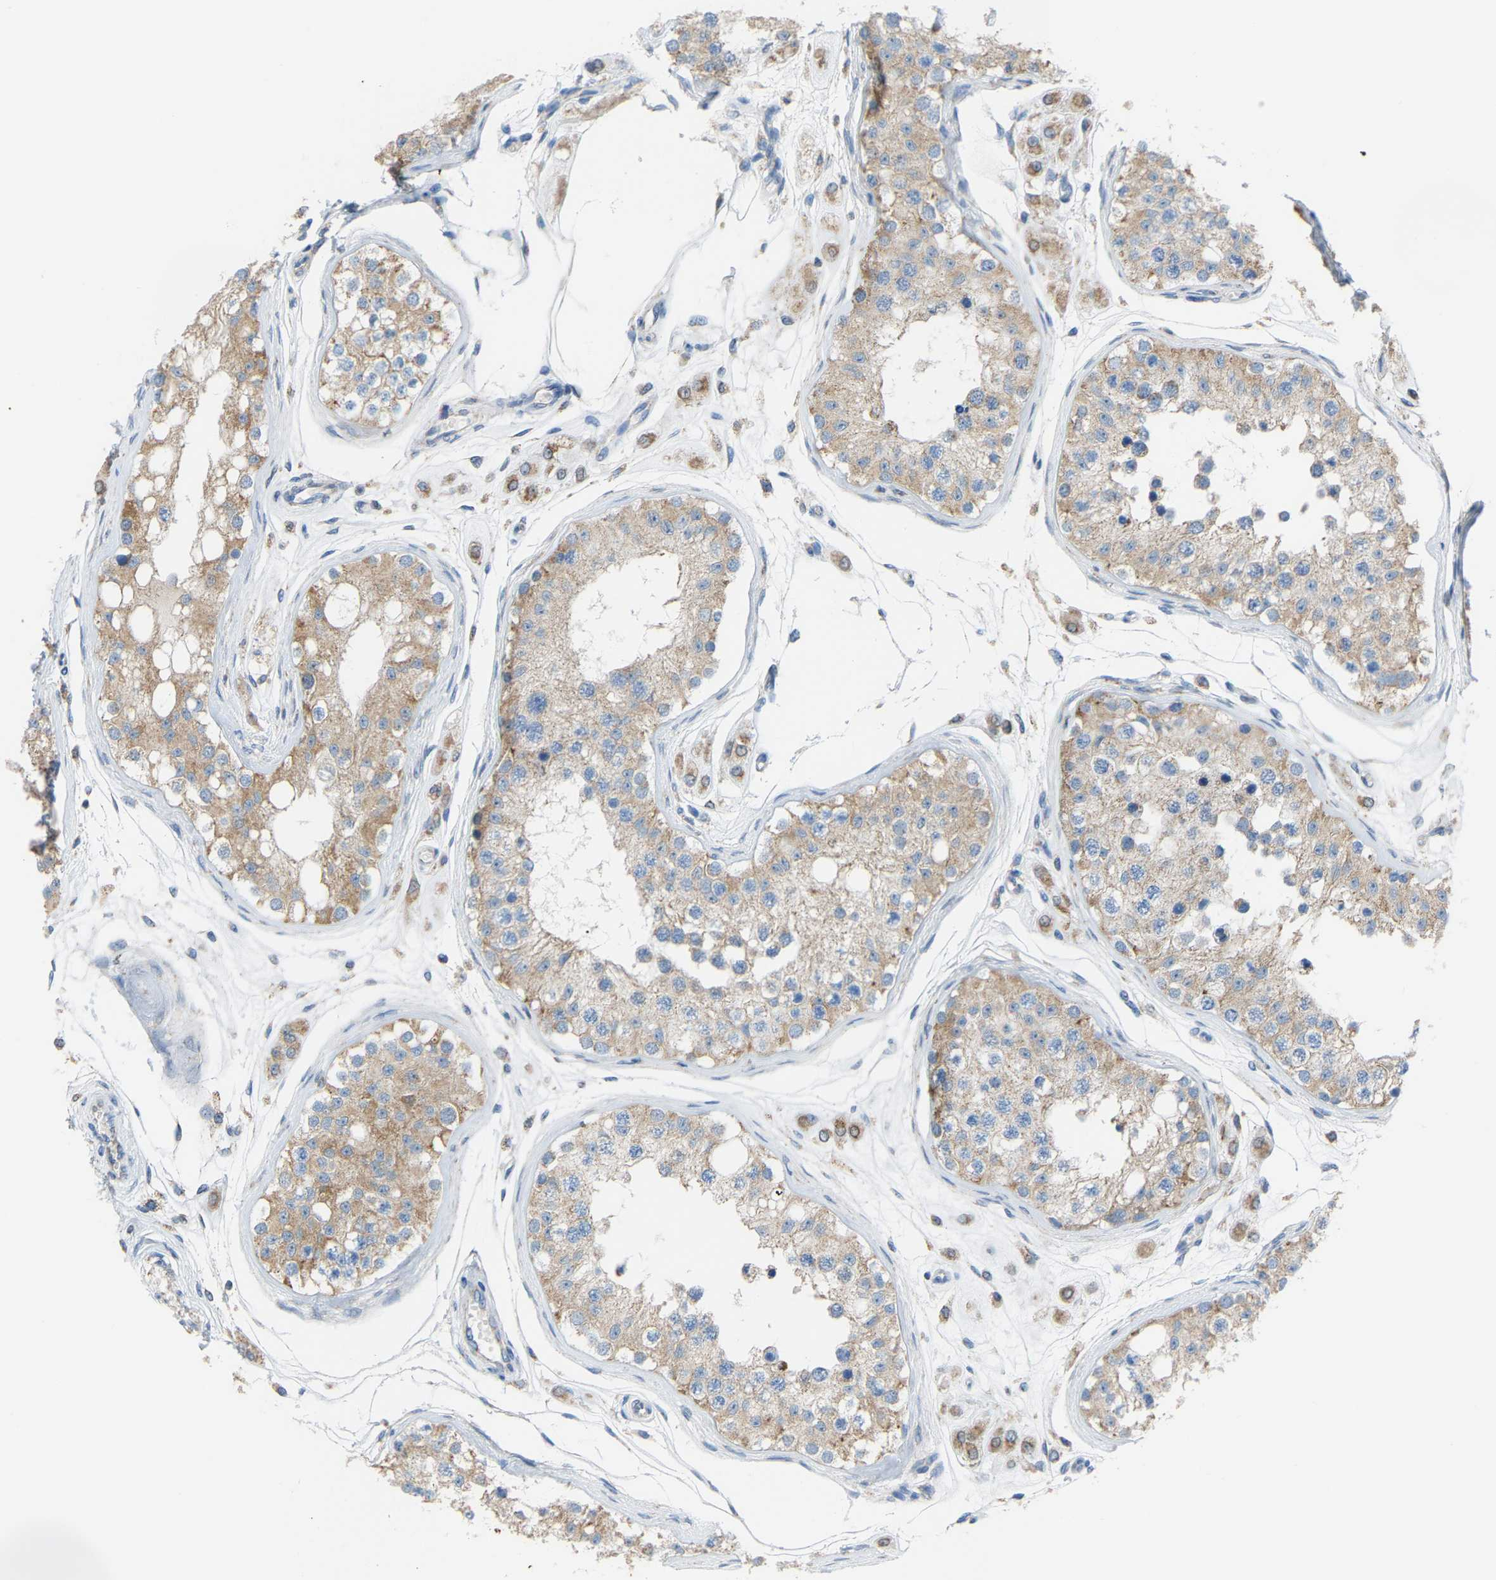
{"staining": {"intensity": "weak", "quantity": "25%-75%", "location": "cytoplasmic/membranous"}, "tissue": "testis", "cell_type": "Cells in seminiferous ducts", "image_type": "normal", "snomed": [{"axis": "morphology", "description": "Normal tissue, NOS"}, {"axis": "morphology", "description": "Adenocarcinoma, metastatic, NOS"}, {"axis": "topography", "description": "Testis"}], "caption": "Protein staining displays weak cytoplasmic/membranous expression in about 25%-75% of cells in seminiferous ducts in unremarkable testis.", "gene": "CROT", "patient": {"sex": "male", "age": 26}}